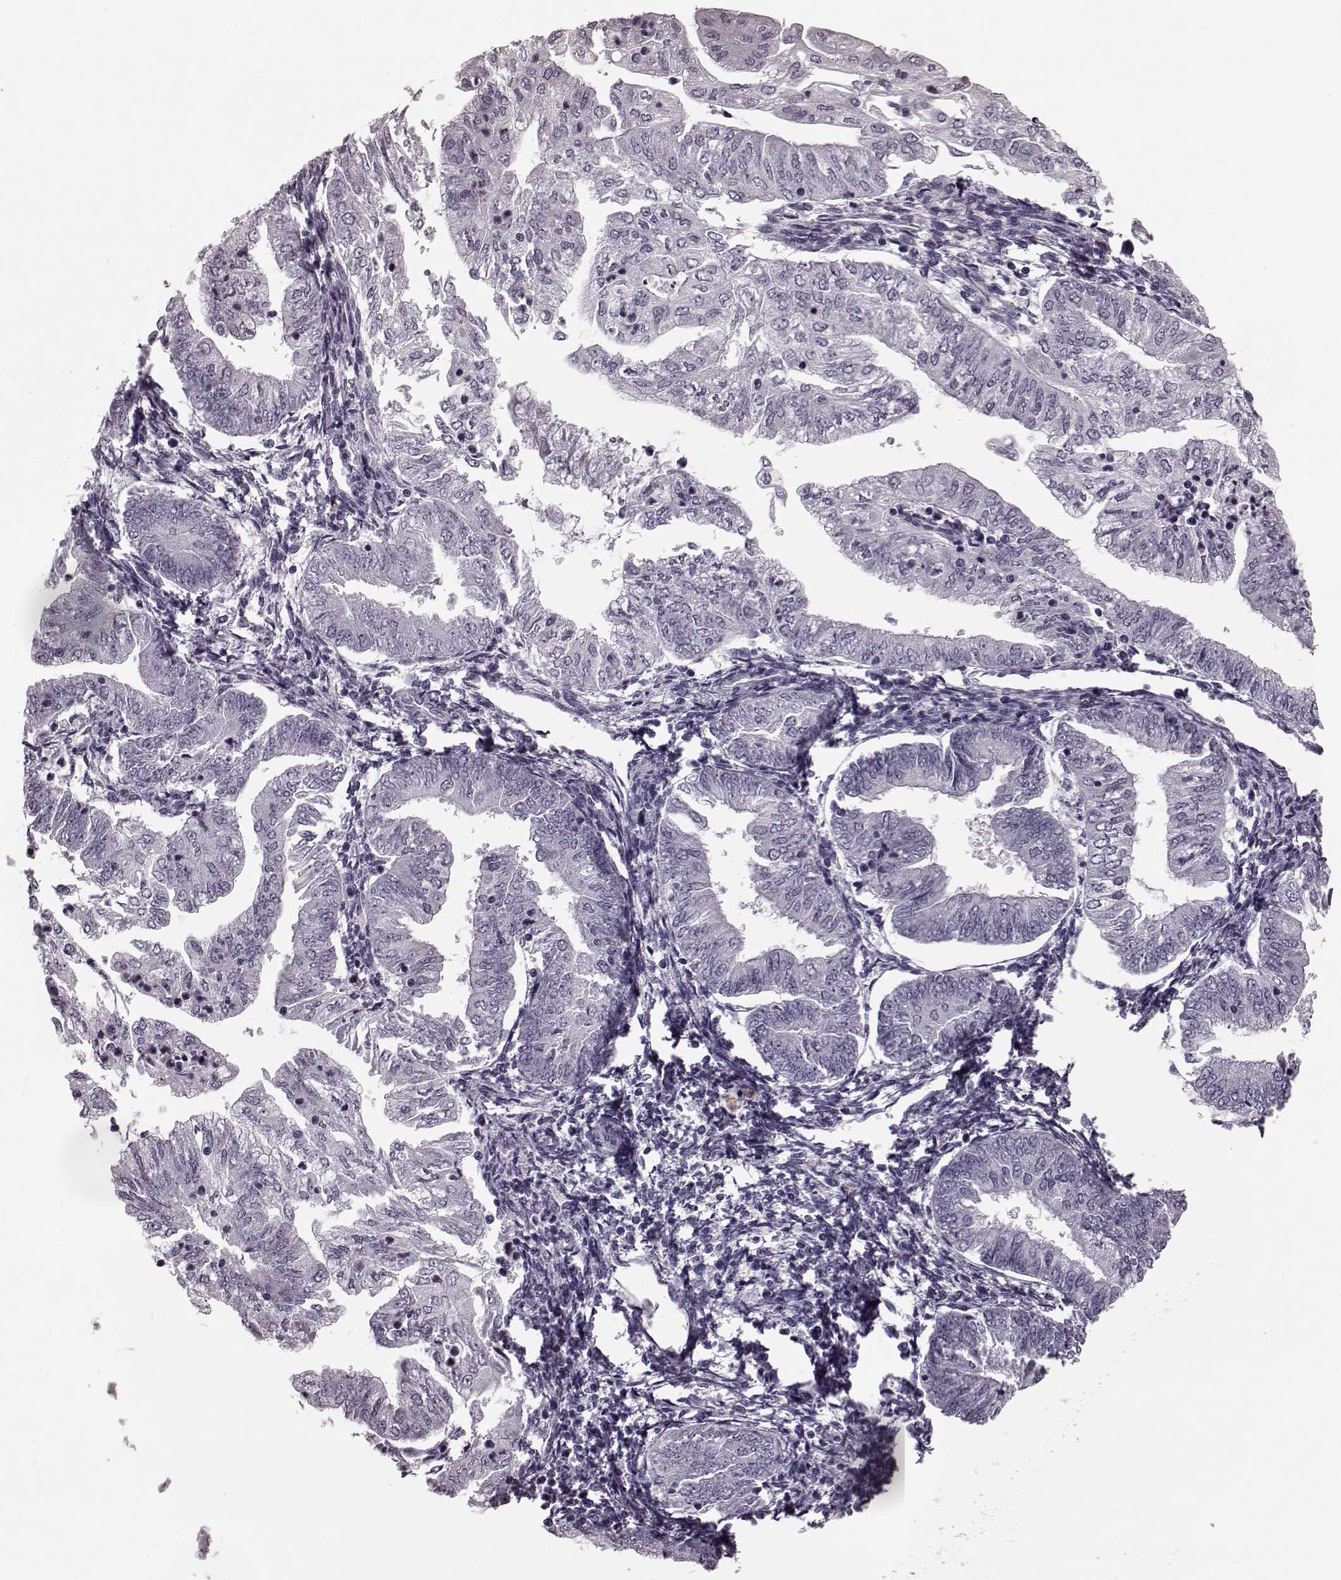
{"staining": {"intensity": "negative", "quantity": "none", "location": "none"}, "tissue": "endometrial cancer", "cell_type": "Tumor cells", "image_type": "cancer", "snomed": [{"axis": "morphology", "description": "Adenocarcinoma, NOS"}, {"axis": "topography", "description": "Endometrium"}], "caption": "An immunohistochemistry photomicrograph of adenocarcinoma (endometrial) is shown. There is no staining in tumor cells of adenocarcinoma (endometrial). The staining is performed using DAB (3,3'-diaminobenzidine) brown chromogen with nuclei counter-stained in using hematoxylin.", "gene": "TRPM1", "patient": {"sex": "female", "age": 55}}